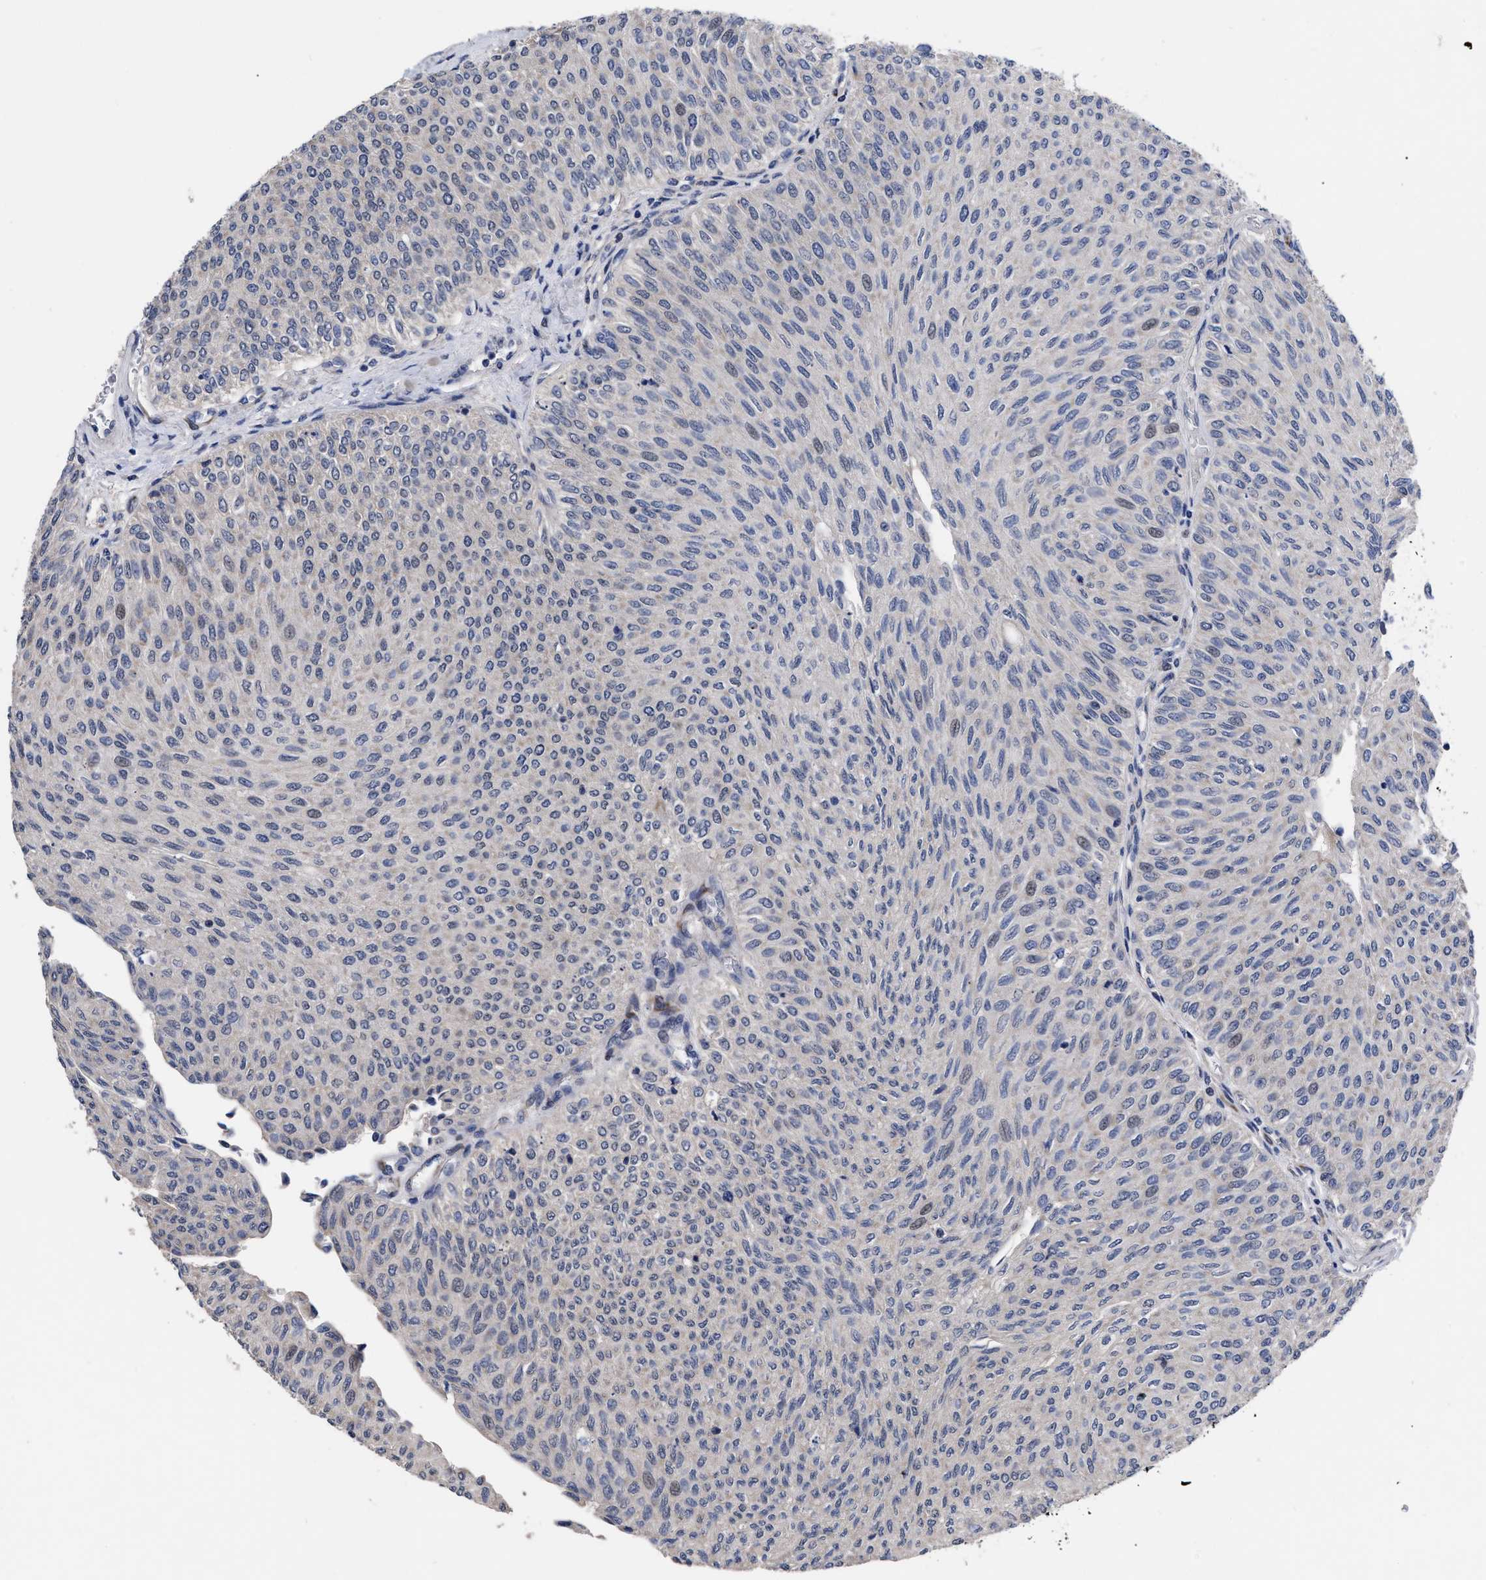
{"staining": {"intensity": "negative", "quantity": "none", "location": "none"}, "tissue": "urothelial cancer", "cell_type": "Tumor cells", "image_type": "cancer", "snomed": [{"axis": "morphology", "description": "Urothelial carcinoma, Low grade"}, {"axis": "topography", "description": "Urinary bladder"}], "caption": "Human urothelial cancer stained for a protein using immunohistochemistry reveals no staining in tumor cells.", "gene": "CCN5", "patient": {"sex": "male", "age": 78}}